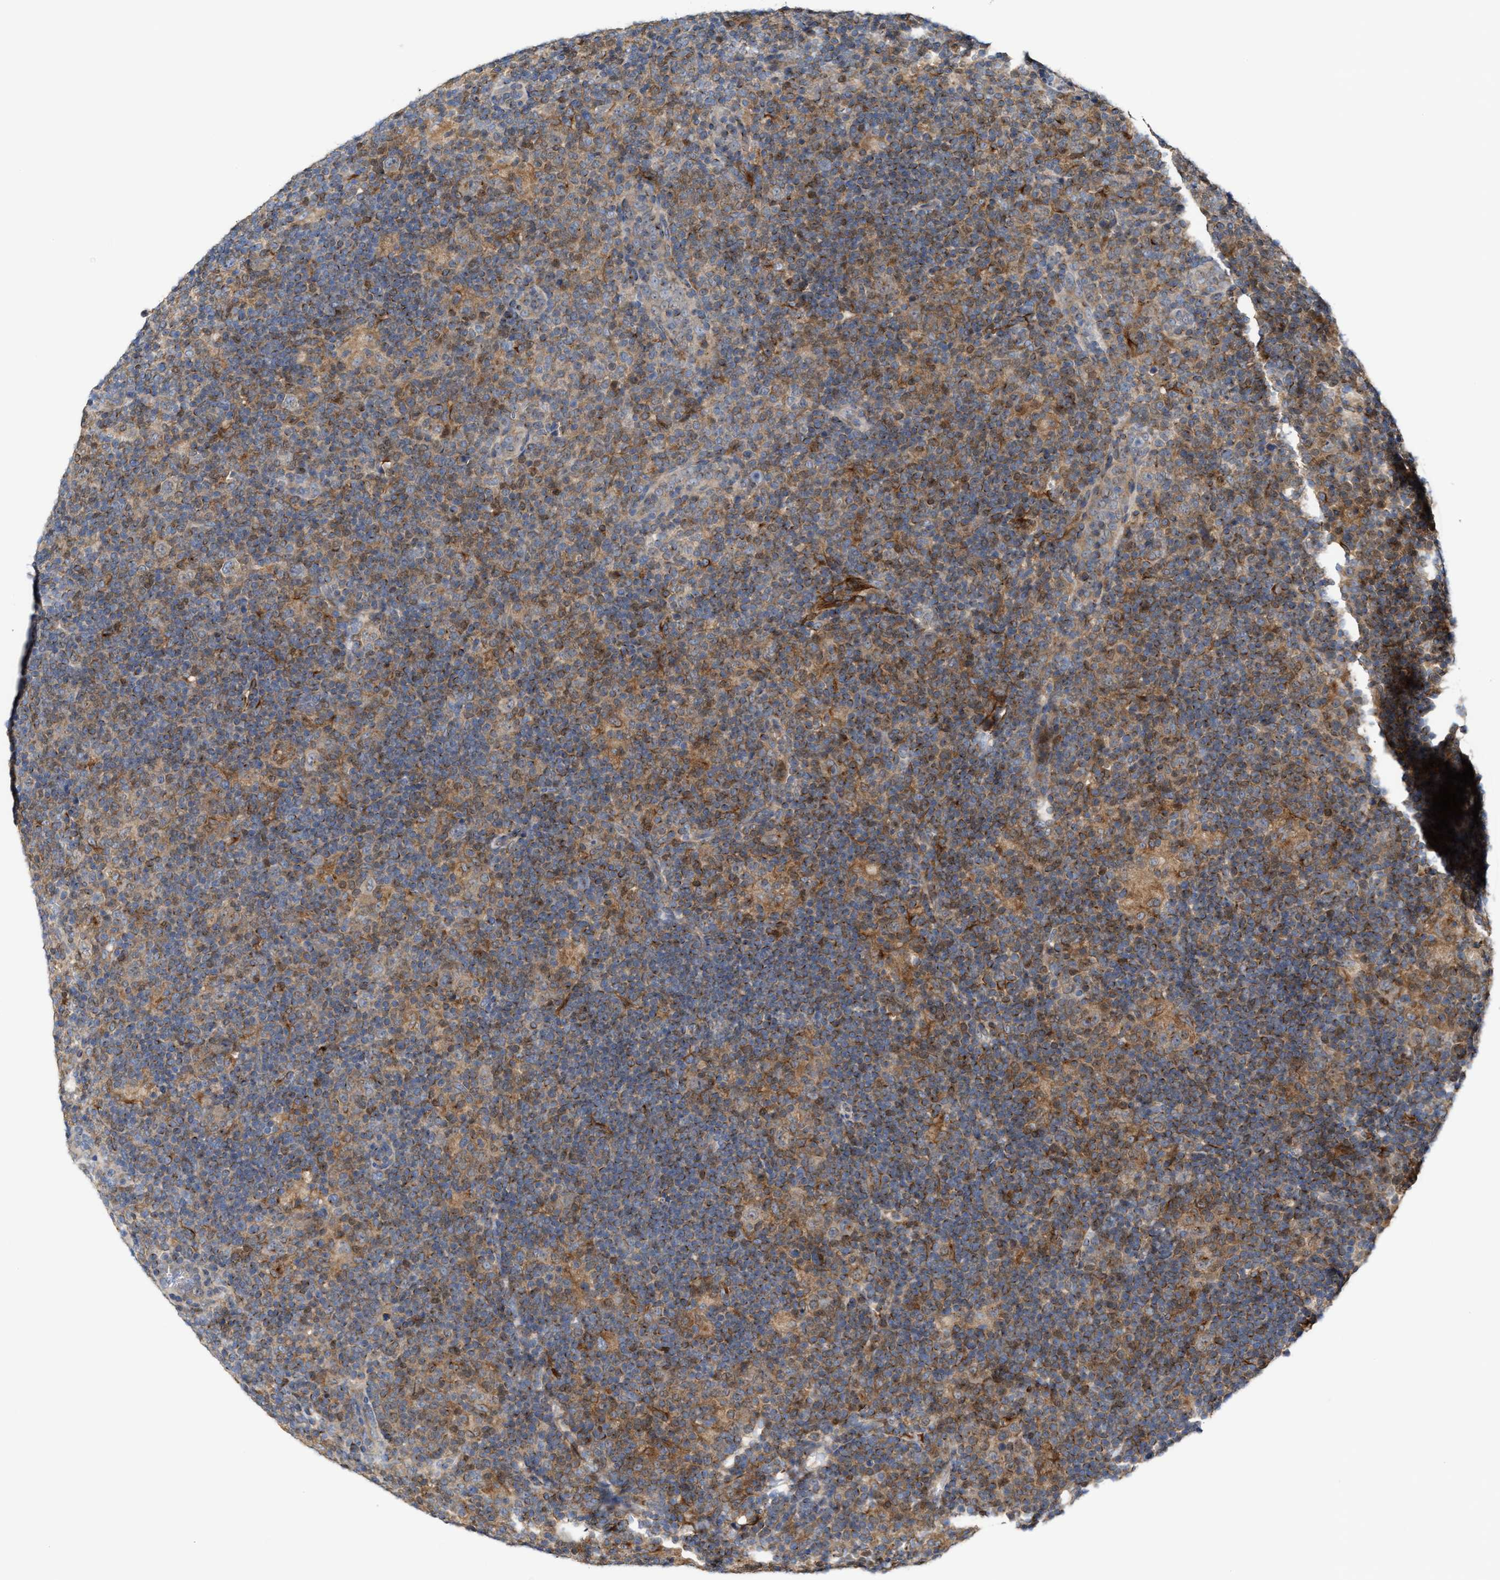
{"staining": {"intensity": "weak", "quantity": "<25%", "location": "cytoplasmic/membranous"}, "tissue": "lymphoma", "cell_type": "Tumor cells", "image_type": "cancer", "snomed": [{"axis": "morphology", "description": "Hodgkin's disease, NOS"}, {"axis": "topography", "description": "Lymph node"}], "caption": "The immunohistochemistry image has no significant expression in tumor cells of Hodgkin's disease tissue.", "gene": "BBLN", "patient": {"sex": "female", "age": 57}}